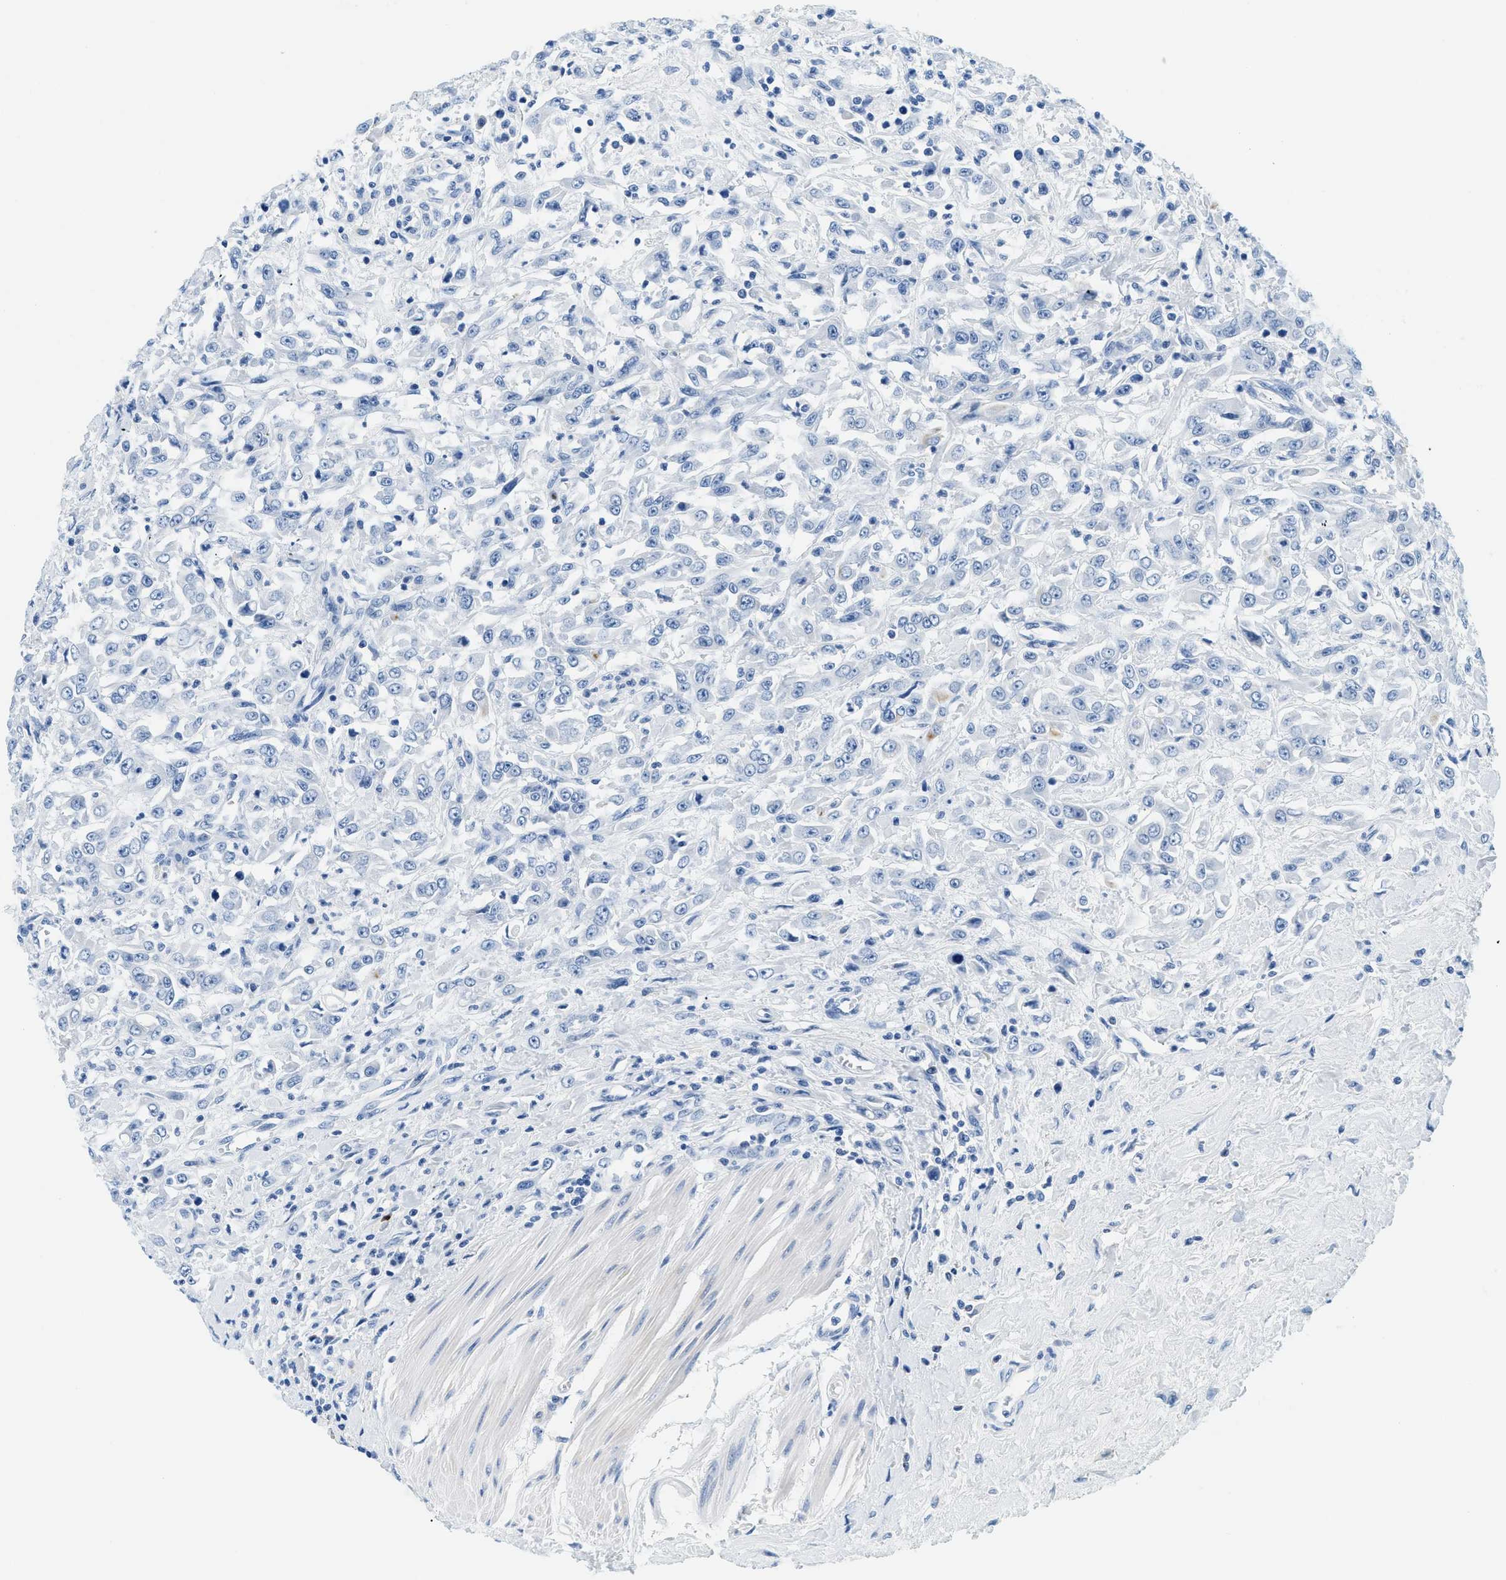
{"staining": {"intensity": "negative", "quantity": "none", "location": "none"}, "tissue": "urothelial cancer", "cell_type": "Tumor cells", "image_type": "cancer", "snomed": [{"axis": "morphology", "description": "Urothelial carcinoma, High grade"}, {"axis": "topography", "description": "Urinary bladder"}], "caption": "Tumor cells are negative for protein expression in human urothelial carcinoma (high-grade).", "gene": "STXBP2", "patient": {"sex": "male", "age": 46}}